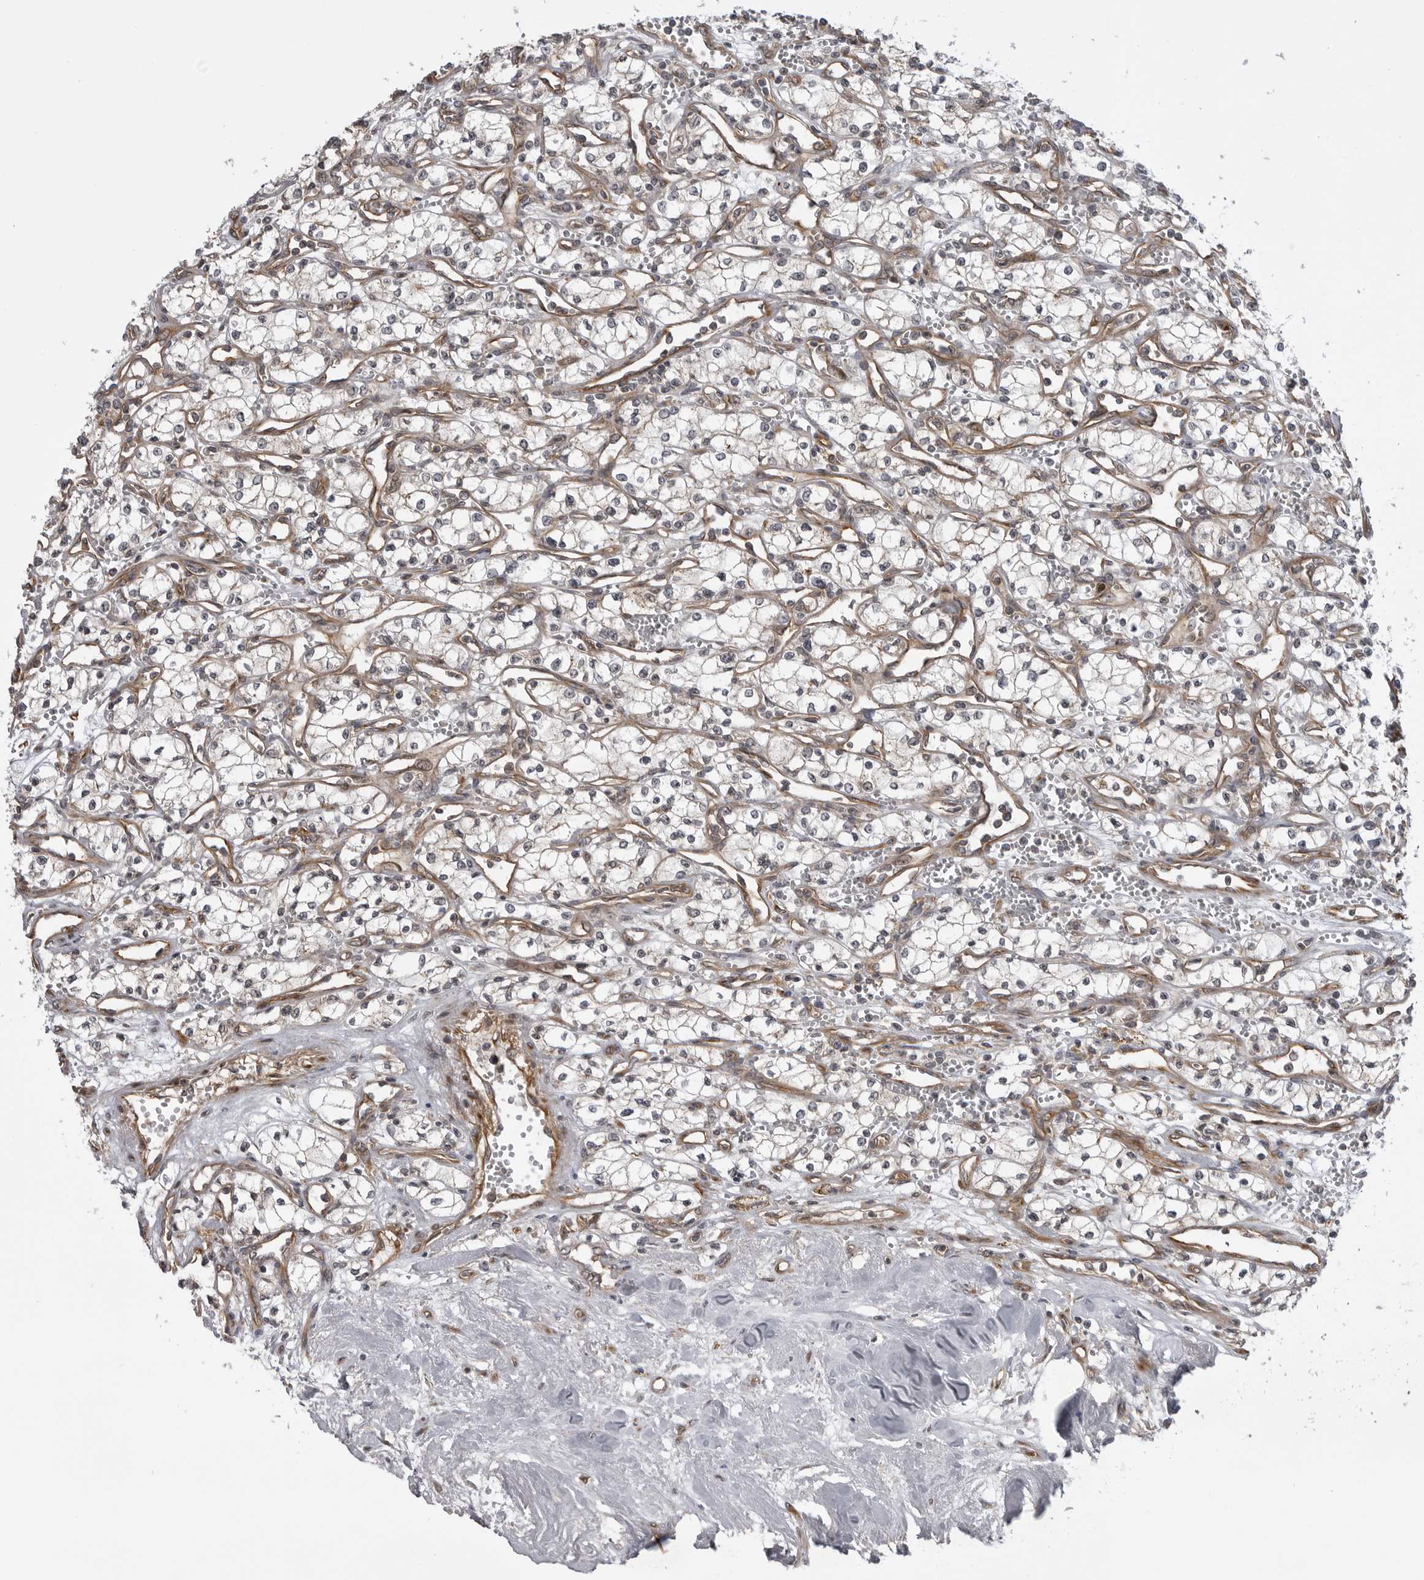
{"staining": {"intensity": "negative", "quantity": "none", "location": "none"}, "tissue": "renal cancer", "cell_type": "Tumor cells", "image_type": "cancer", "snomed": [{"axis": "morphology", "description": "Adenocarcinoma, NOS"}, {"axis": "topography", "description": "Kidney"}], "caption": "There is no significant expression in tumor cells of adenocarcinoma (renal).", "gene": "LRRC45", "patient": {"sex": "male", "age": 59}}